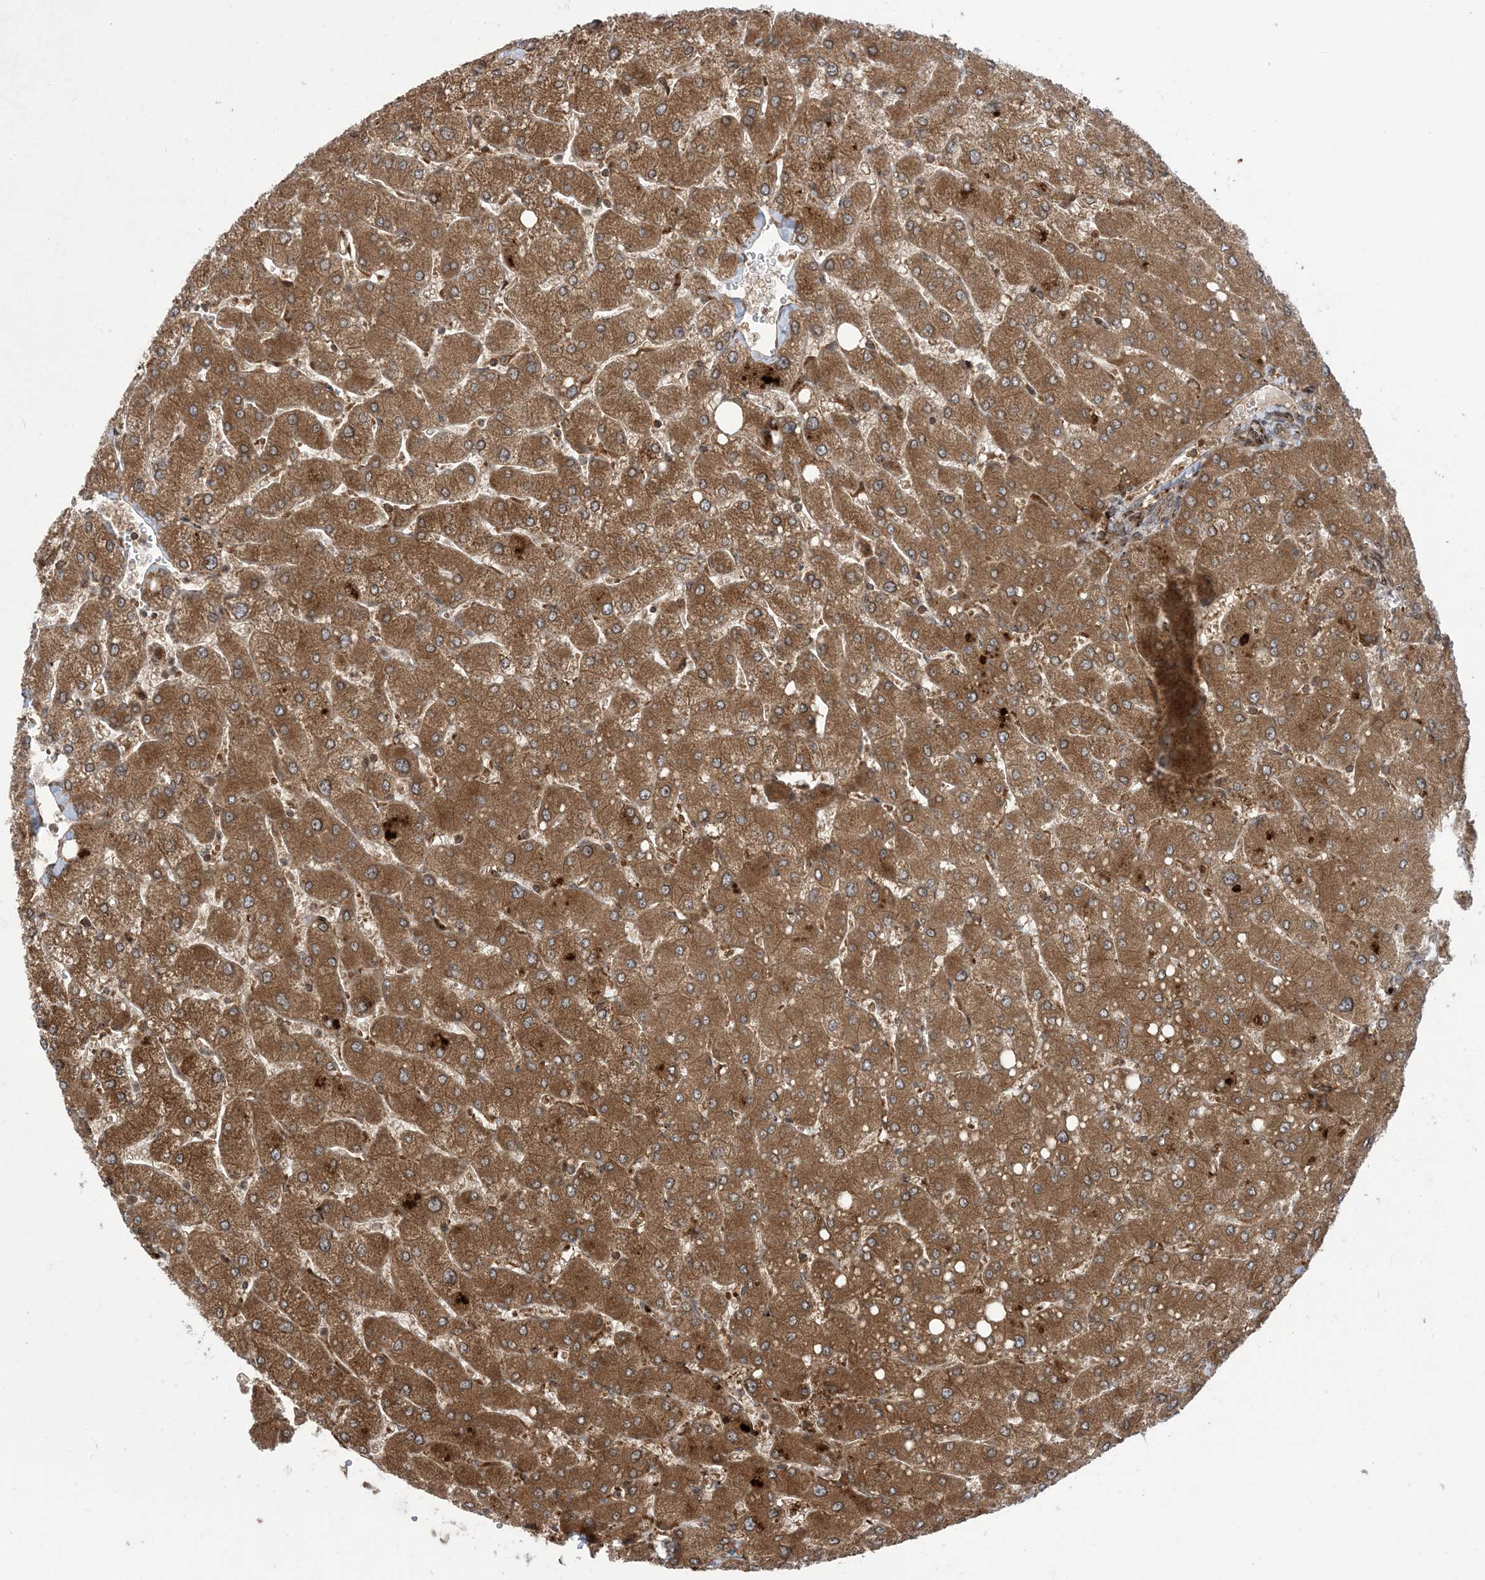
{"staining": {"intensity": "moderate", "quantity": ">75%", "location": "cytoplasmic/membranous"}, "tissue": "liver", "cell_type": "Cholangiocytes", "image_type": "normal", "snomed": [{"axis": "morphology", "description": "Normal tissue, NOS"}, {"axis": "topography", "description": "Liver"}], "caption": "This histopathology image exhibits IHC staining of benign human liver, with medium moderate cytoplasmic/membranous expression in approximately >75% of cholangiocytes.", "gene": "CASP4", "patient": {"sex": "male", "age": 55}}